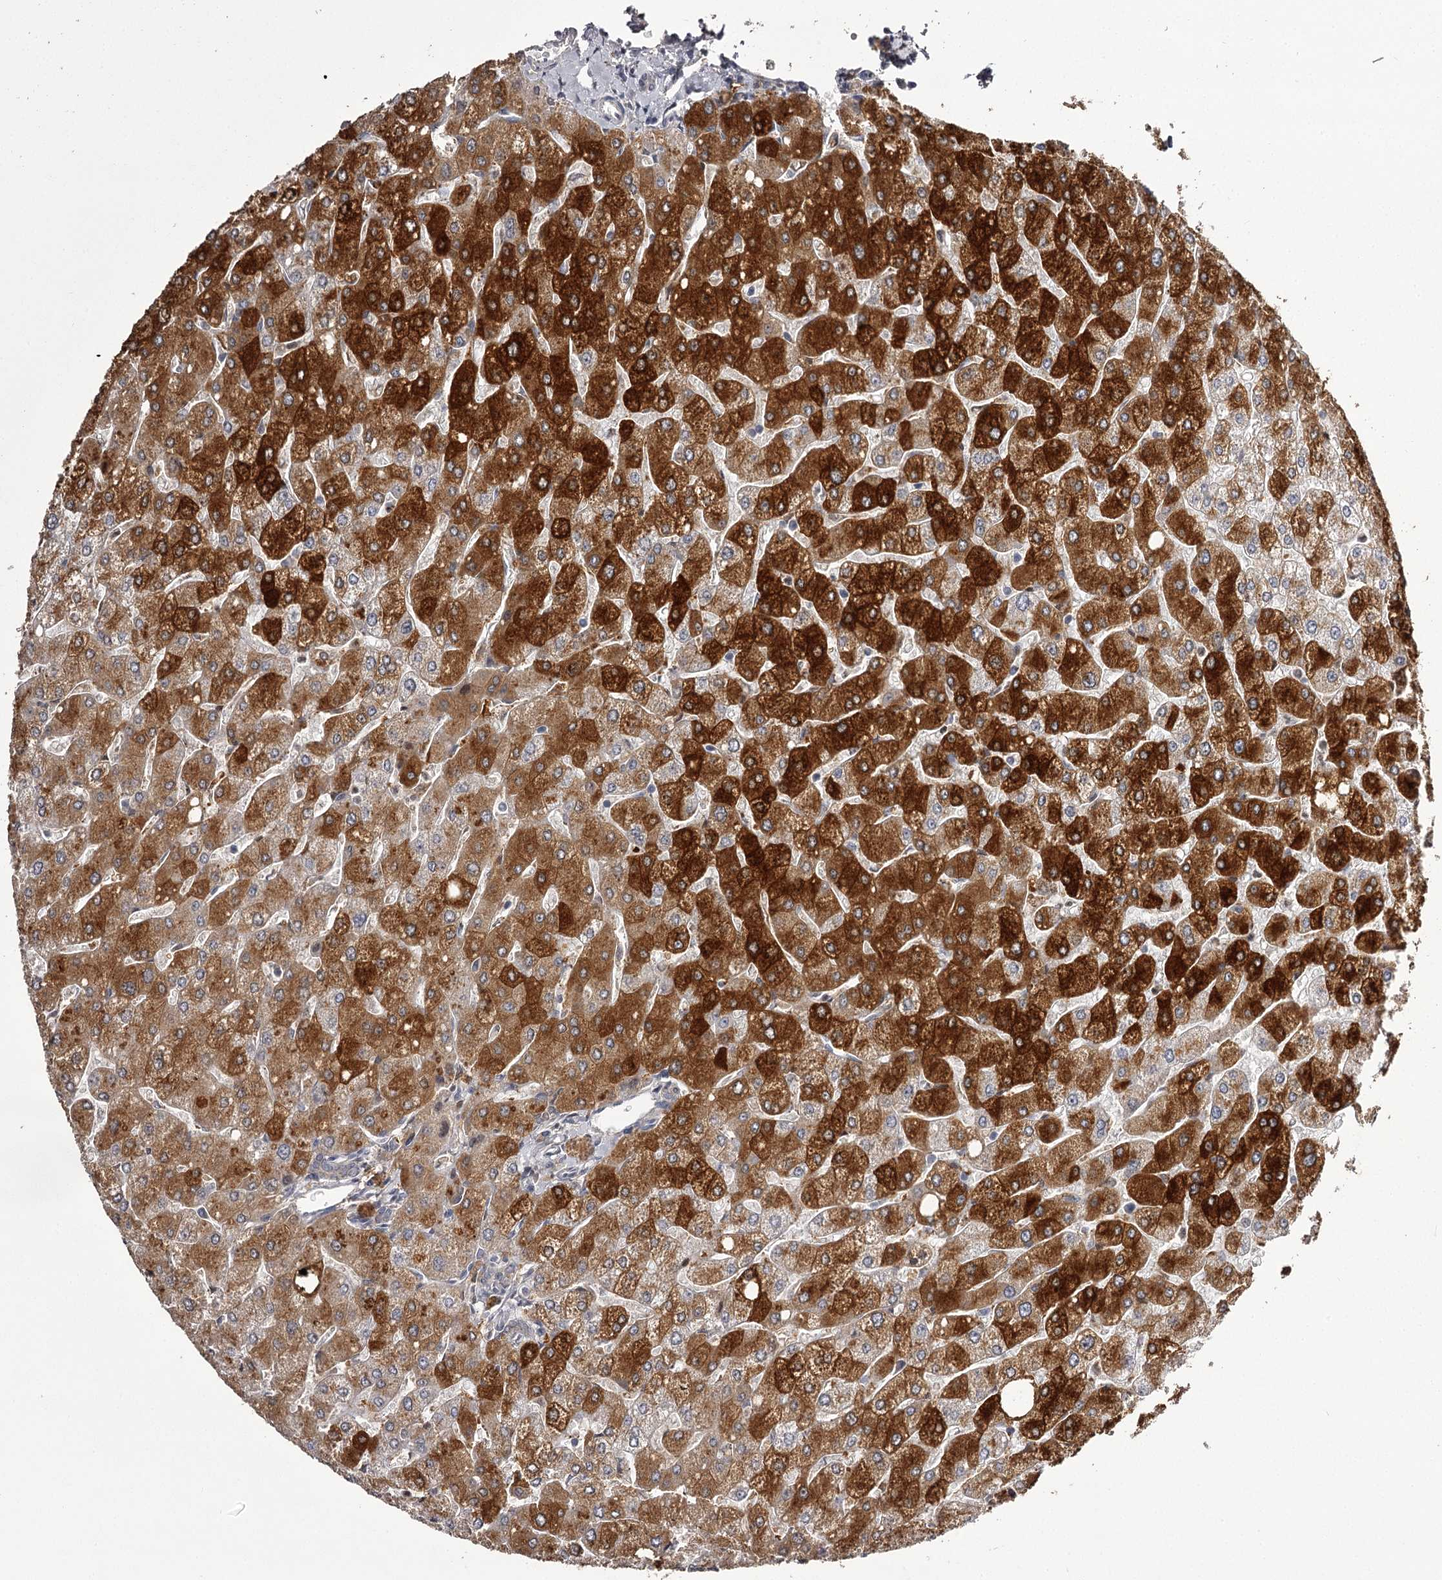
{"staining": {"intensity": "moderate", "quantity": "25%-75%", "location": "cytoplasmic/membranous"}, "tissue": "liver", "cell_type": "Cholangiocytes", "image_type": "normal", "snomed": [{"axis": "morphology", "description": "Normal tissue, NOS"}, {"axis": "topography", "description": "Liver"}], "caption": "Protein positivity by immunohistochemistry exhibits moderate cytoplasmic/membranous expression in about 25%-75% of cholangiocytes in unremarkable liver.", "gene": "SLC32A1", "patient": {"sex": "male", "age": 55}}